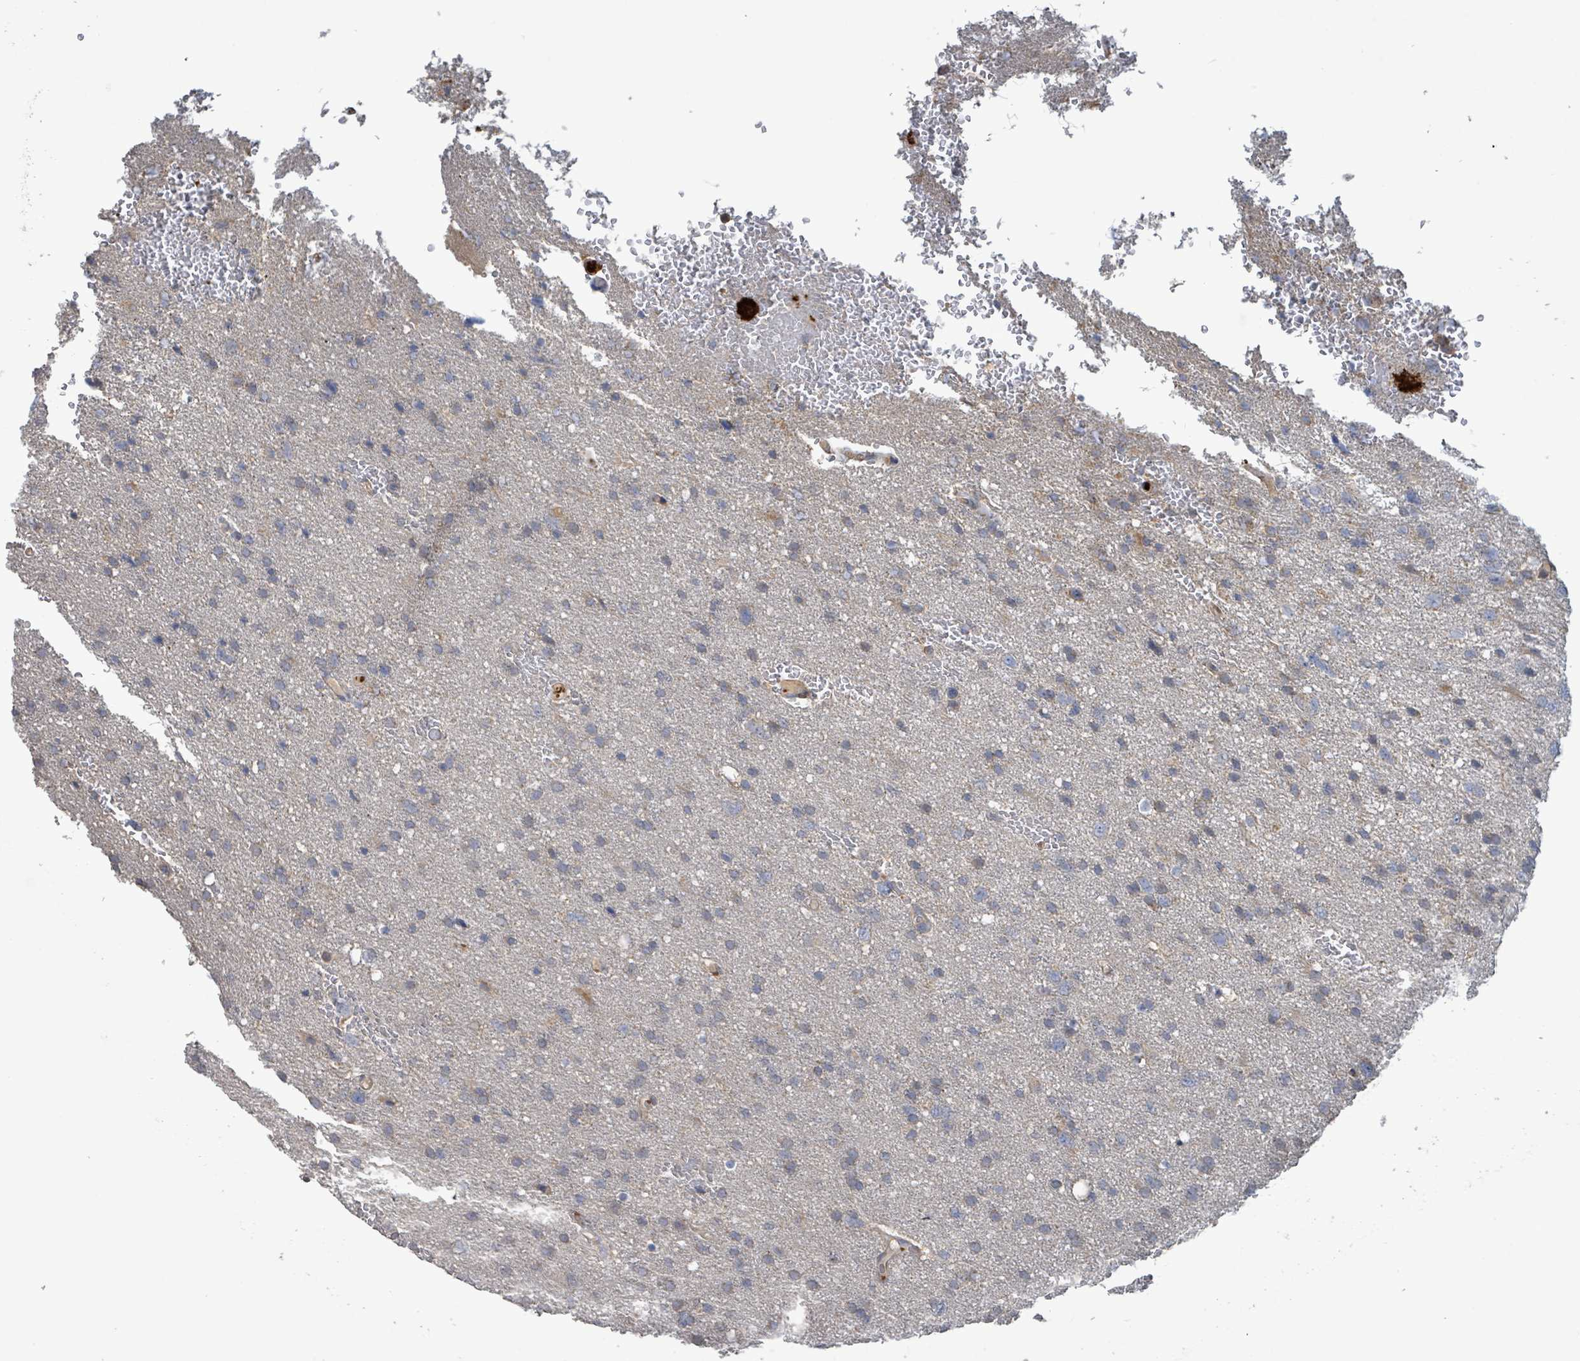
{"staining": {"intensity": "moderate", "quantity": "<25%", "location": "cytoplasmic/membranous"}, "tissue": "glioma", "cell_type": "Tumor cells", "image_type": "cancer", "snomed": [{"axis": "morphology", "description": "Glioma, malignant, High grade"}, {"axis": "topography", "description": "Brain"}], "caption": "A brown stain highlights moderate cytoplasmic/membranous staining of a protein in human malignant glioma (high-grade) tumor cells. The staining is performed using DAB brown chromogen to label protein expression. The nuclei are counter-stained blue using hematoxylin.", "gene": "PLAAT1", "patient": {"sex": "male", "age": 61}}